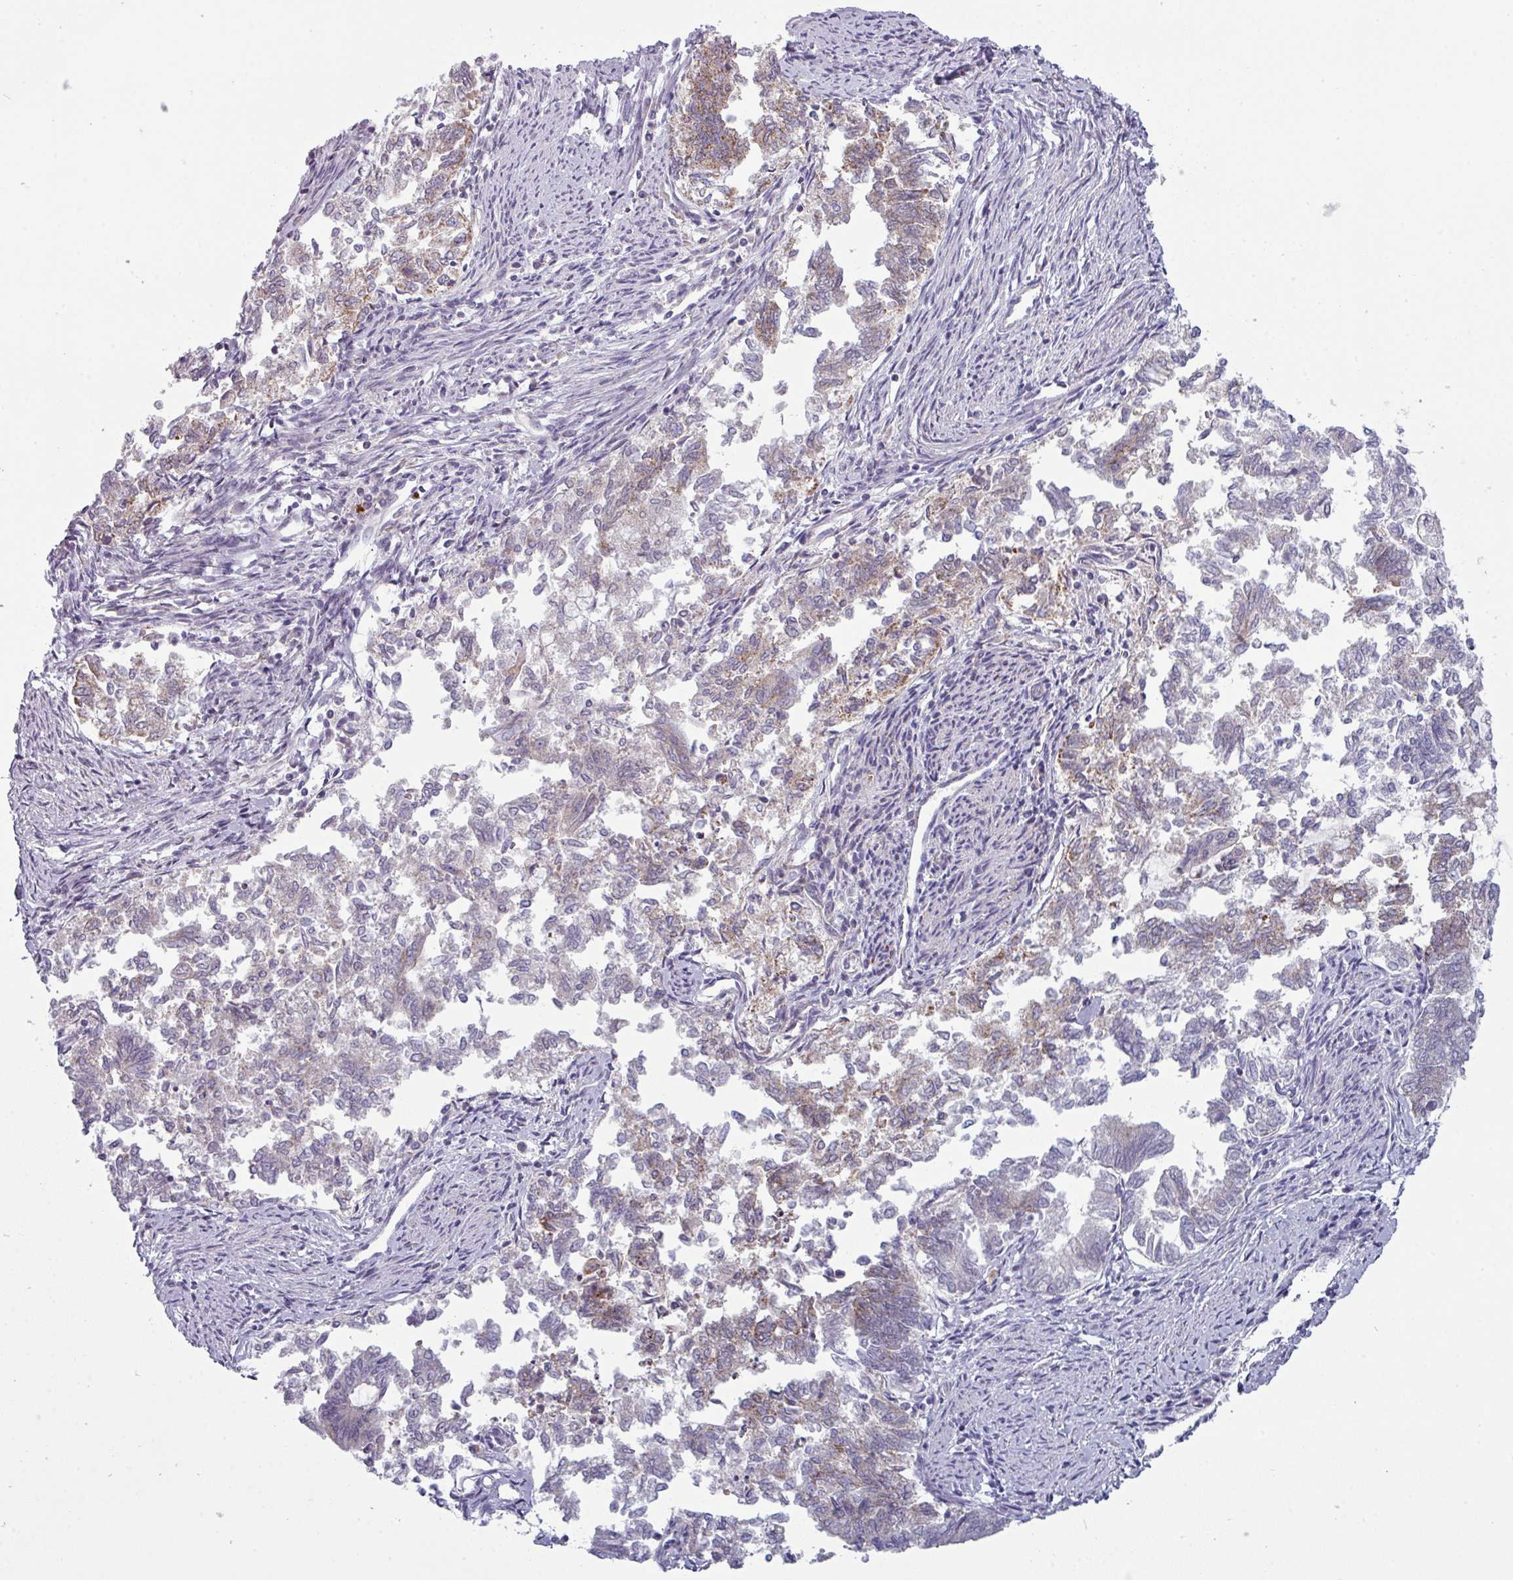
{"staining": {"intensity": "weak", "quantity": "25%-75%", "location": "cytoplasmic/membranous"}, "tissue": "endometrial cancer", "cell_type": "Tumor cells", "image_type": "cancer", "snomed": [{"axis": "morphology", "description": "Adenocarcinoma, NOS"}, {"axis": "topography", "description": "Endometrium"}], "caption": "Endometrial cancer (adenocarcinoma) tissue demonstrates weak cytoplasmic/membranous positivity in about 25%-75% of tumor cells", "gene": "ZNF615", "patient": {"sex": "female", "age": 79}}